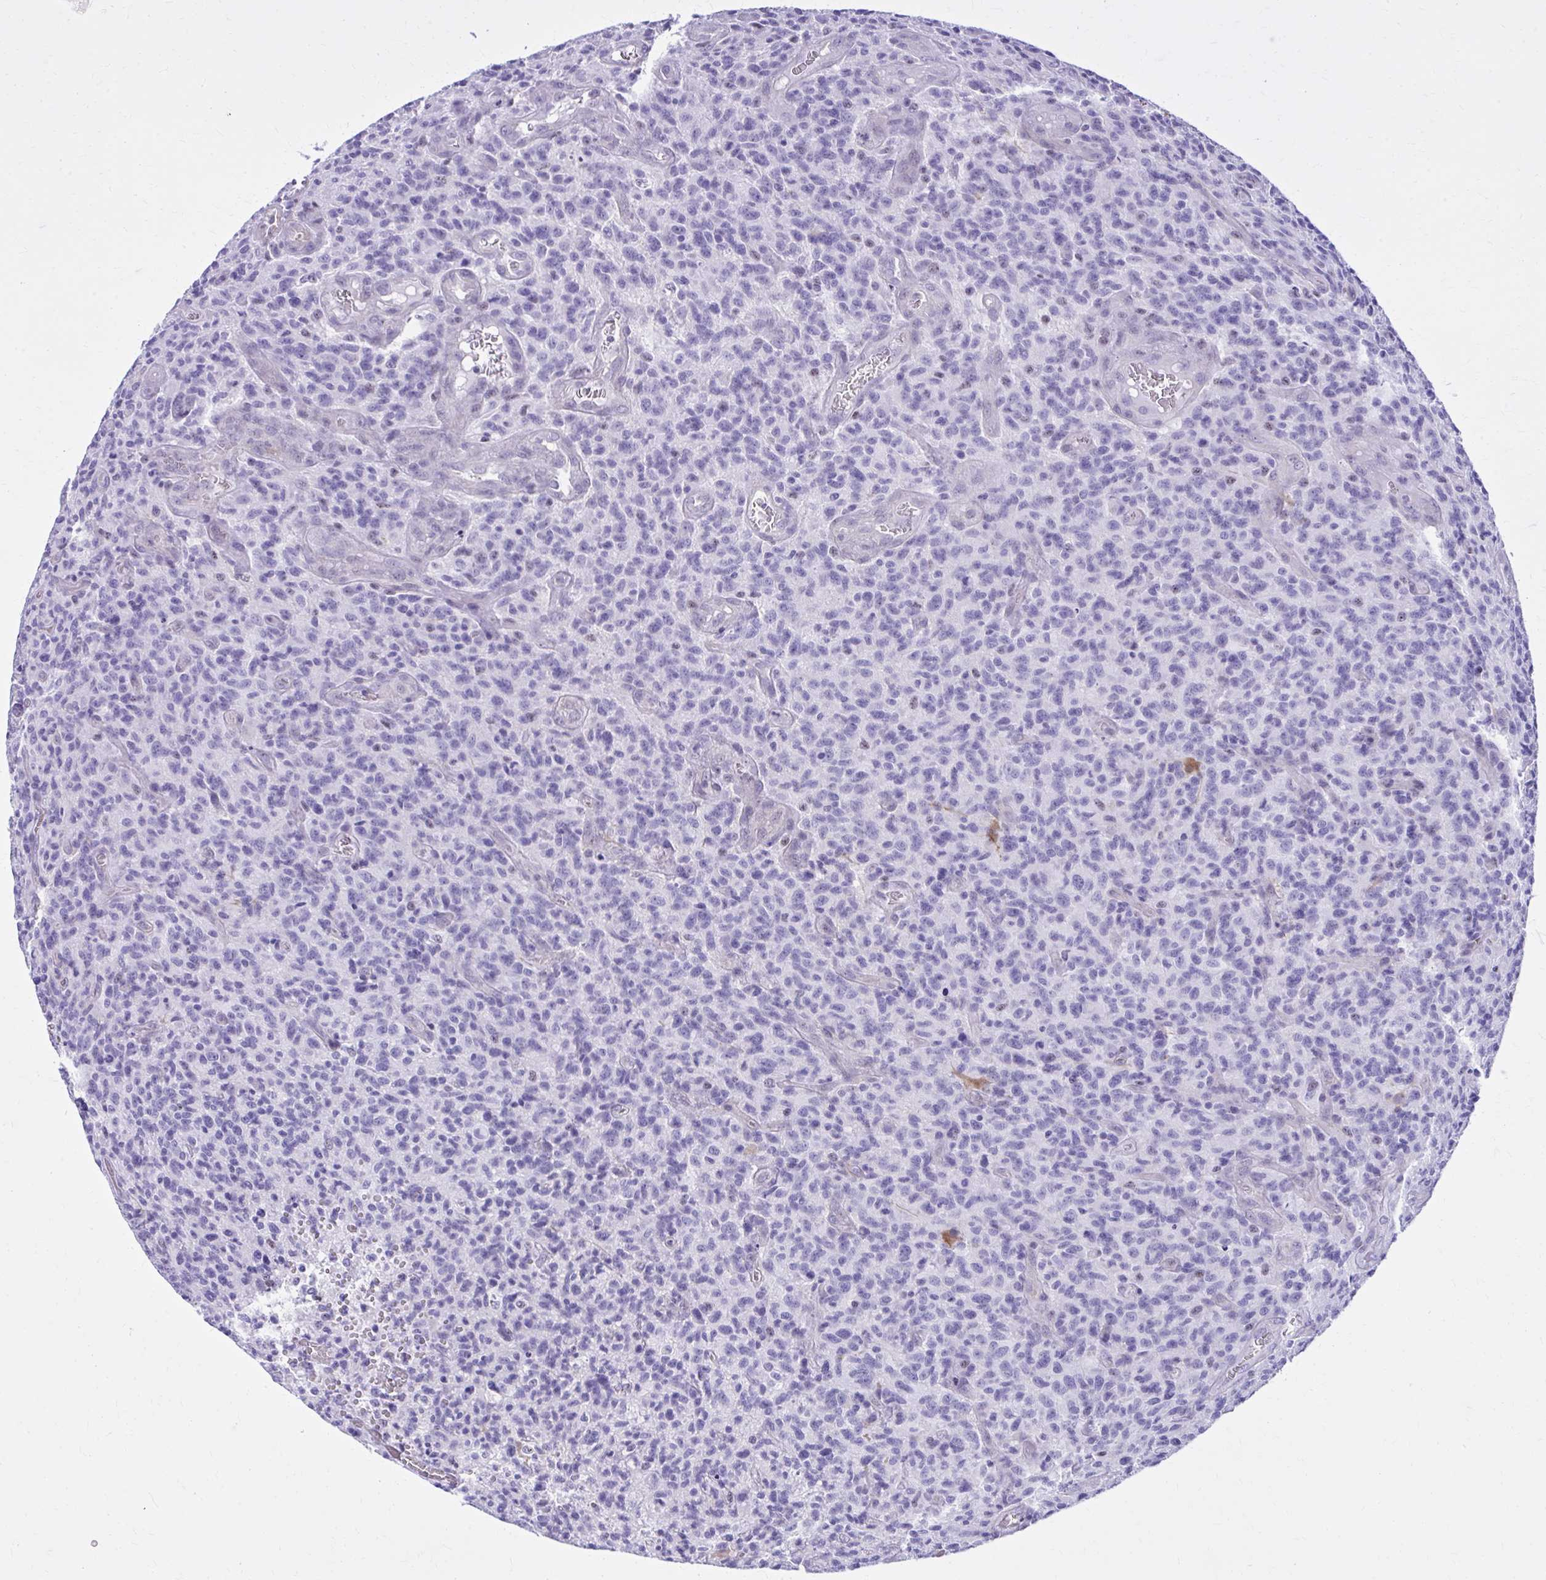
{"staining": {"intensity": "negative", "quantity": "none", "location": "none"}, "tissue": "glioma", "cell_type": "Tumor cells", "image_type": "cancer", "snomed": [{"axis": "morphology", "description": "Glioma, malignant, High grade"}, {"axis": "topography", "description": "Brain"}], "caption": "High magnification brightfield microscopy of malignant high-grade glioma stained with DAB (brown) and counterstained with hematoxylin (blue): tumor cells show no significant expression.", "gene": "RASL11B", "patient": {"sex": "male", "age": 76}}